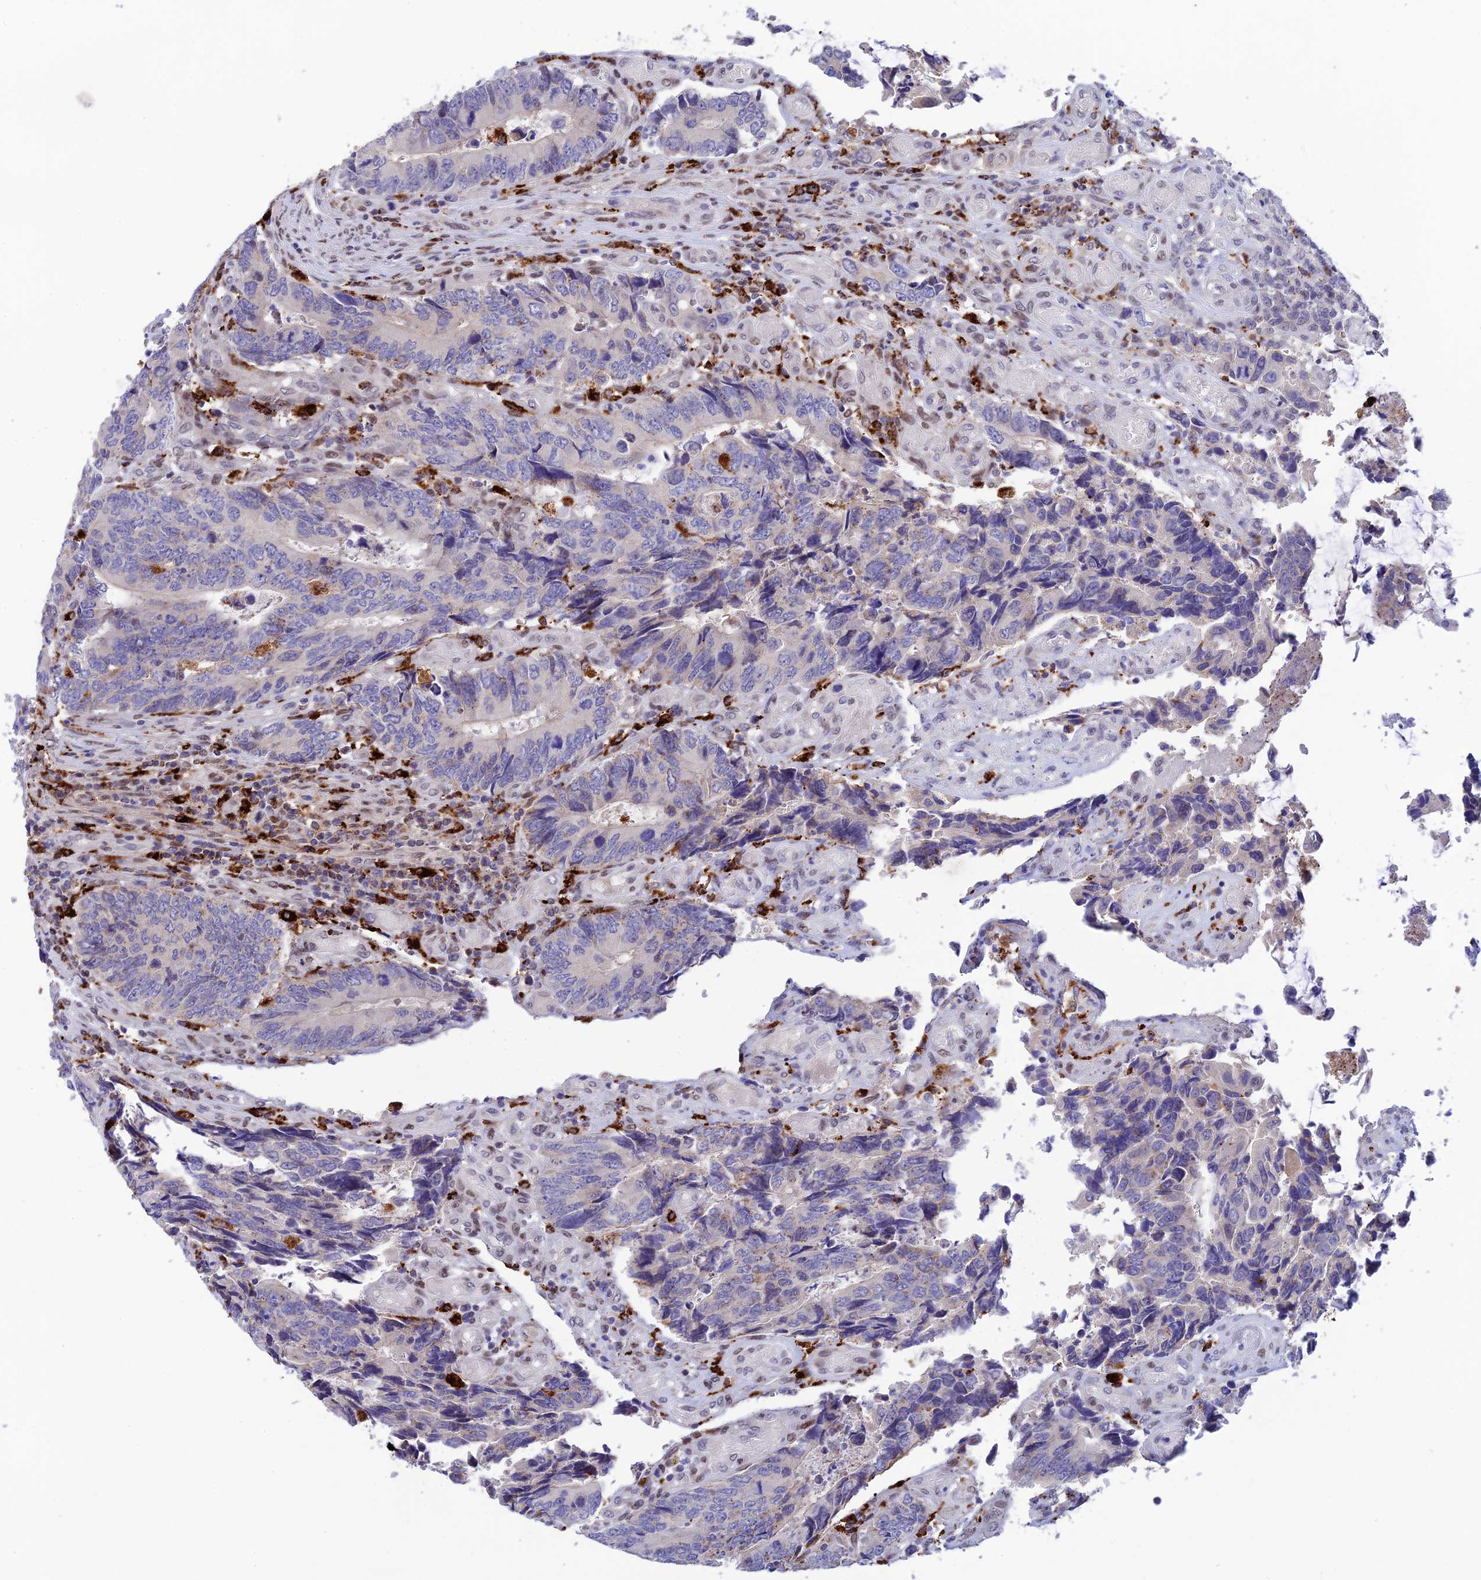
{"staining": {"intensity": "negative", "quantity": "none", "location": "none"}, "tissue": "colorectal cancer", "cell_type": "Tumor cells", "image_type": "cancer", "snomed": [{"axis": "morphology", "description": "Adenocarcinoma, NOS"}, {"axis": "topography", "description": "Colon"}], "caption": "This histopathology image is of adenocarcinoma (colorectal) stained with immunohistochemistry to label a protein in brown with the nuclei are counter-stained blue. There is no staining in tumor cells.", "gene": "HIC1", "patient": {"sex": "male", "age": 87}}